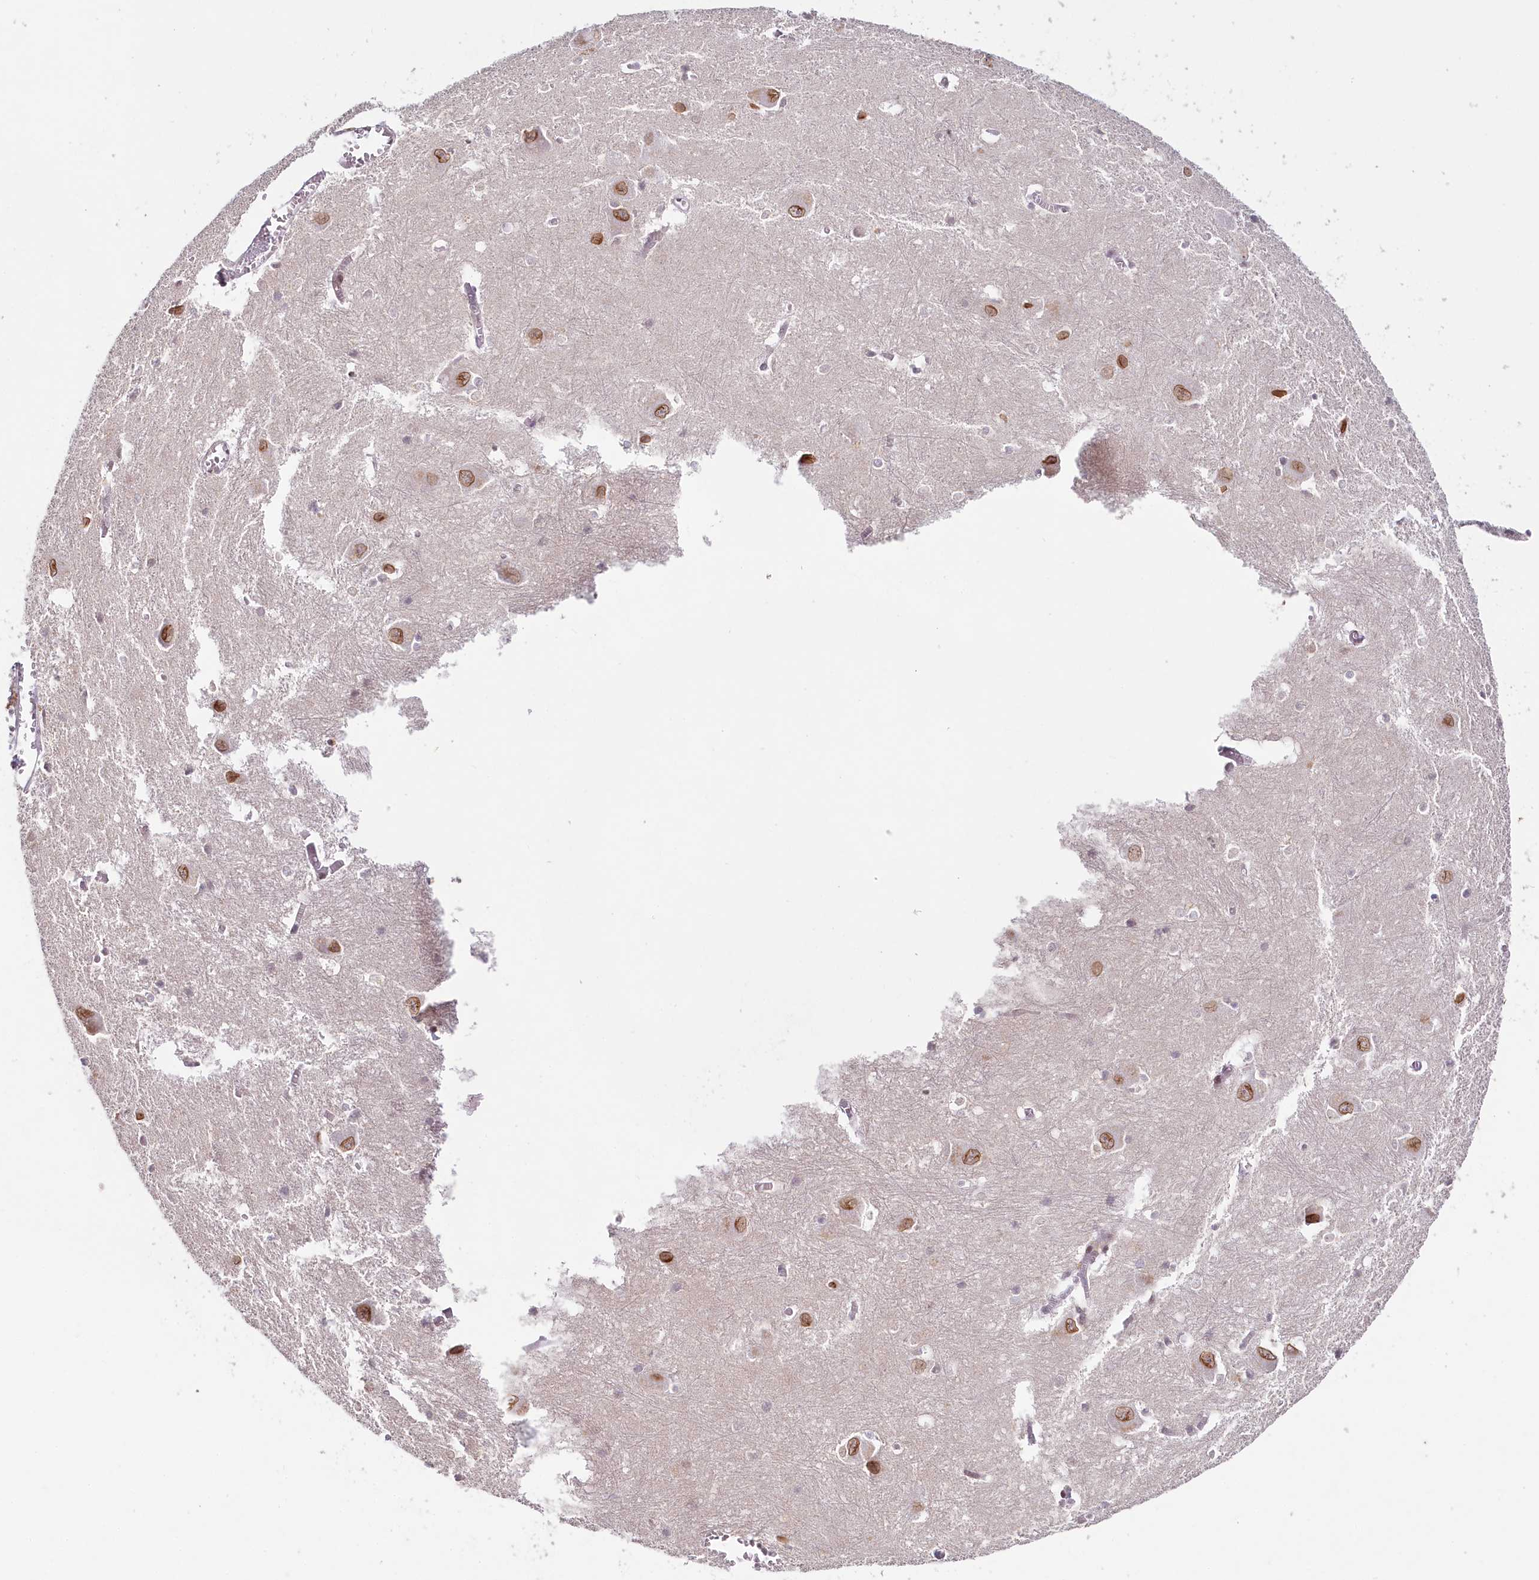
{"staining": {"intensity": "negative", "quantity": "none", "location": "none"}, "tissue": "caudate", "cell_type": "Glial cells", "image_type": "normal", "snomed": [{"axis": "morphology", "description": "Normal tissue, NOS"}, {"axis": "topography", "description": "Lateral ventricle wall"}], "caption": "A high-resolution histopathology image shows IHC staining of benign caudate, which exhibits no significant expression in glial cells. (Stains: DAB immunohistochemistry with hematoxylin counter stain, Microscopy: brightfield microscopy at high magnification).", "gene": "HPD", "patient": {"sex": "male", "age": 37}}